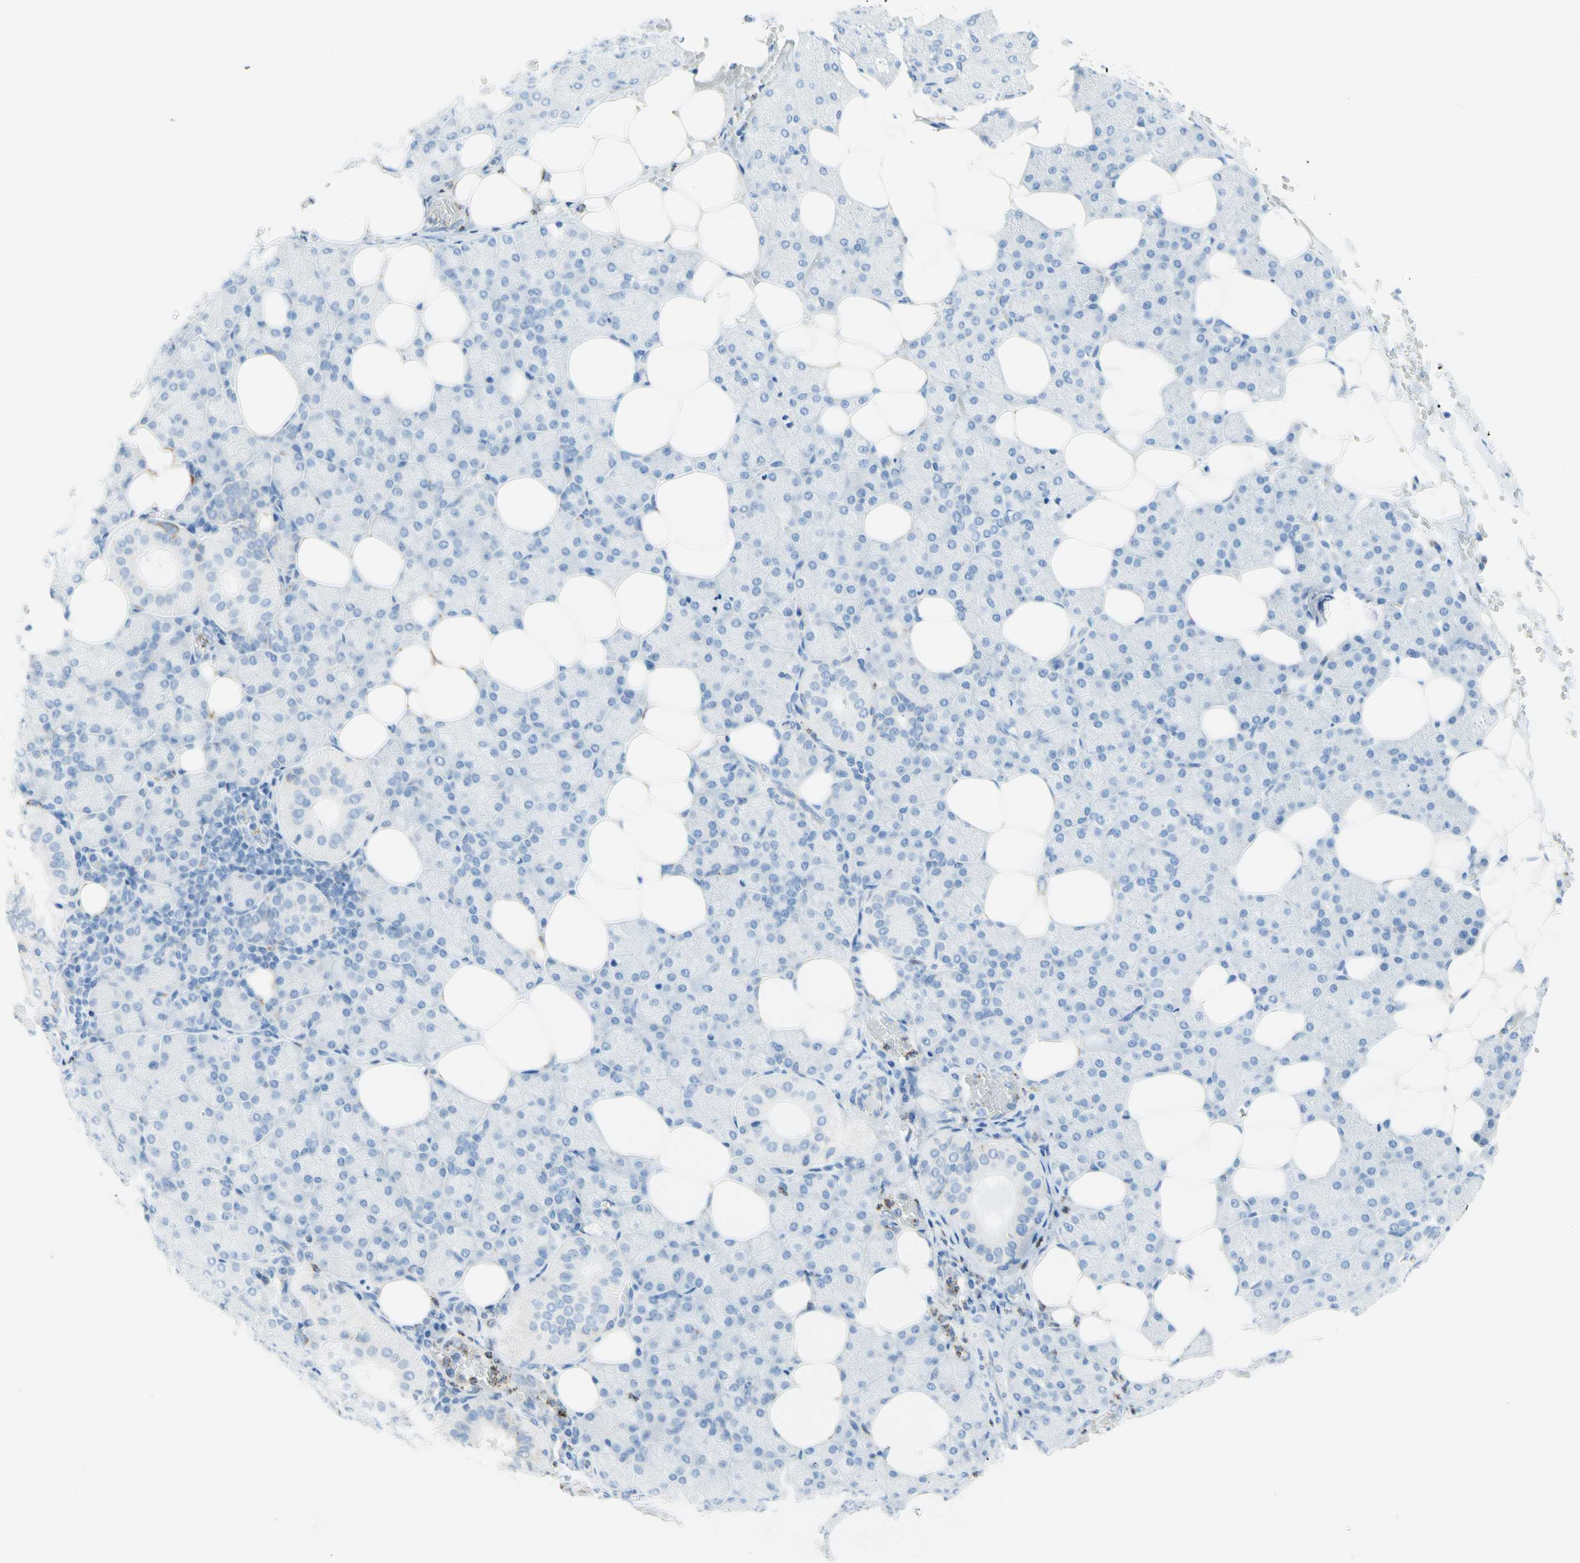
{"staining": {"intensity": "weak", "quantity": "<25%", "location": "cytoplasmic/membranous"}, "tissue": "salivary gland", "cell_type": "Glandular cells", "image_type": "normal", "snomed": [{"axis": "morphology", "description": "Normal tissue, NOS"}, {"axis": "topography", "description": "Lymph node"}, {"axis": "topography", "description": "Salivary gland"}], "caption": "IHC histopathology image of normal human salivary gland stained for a protein (brown), which shows no positivity in glandular cells.", "gene": "CYSLTR1", "patient": {"sex": "male", "age": 8}}